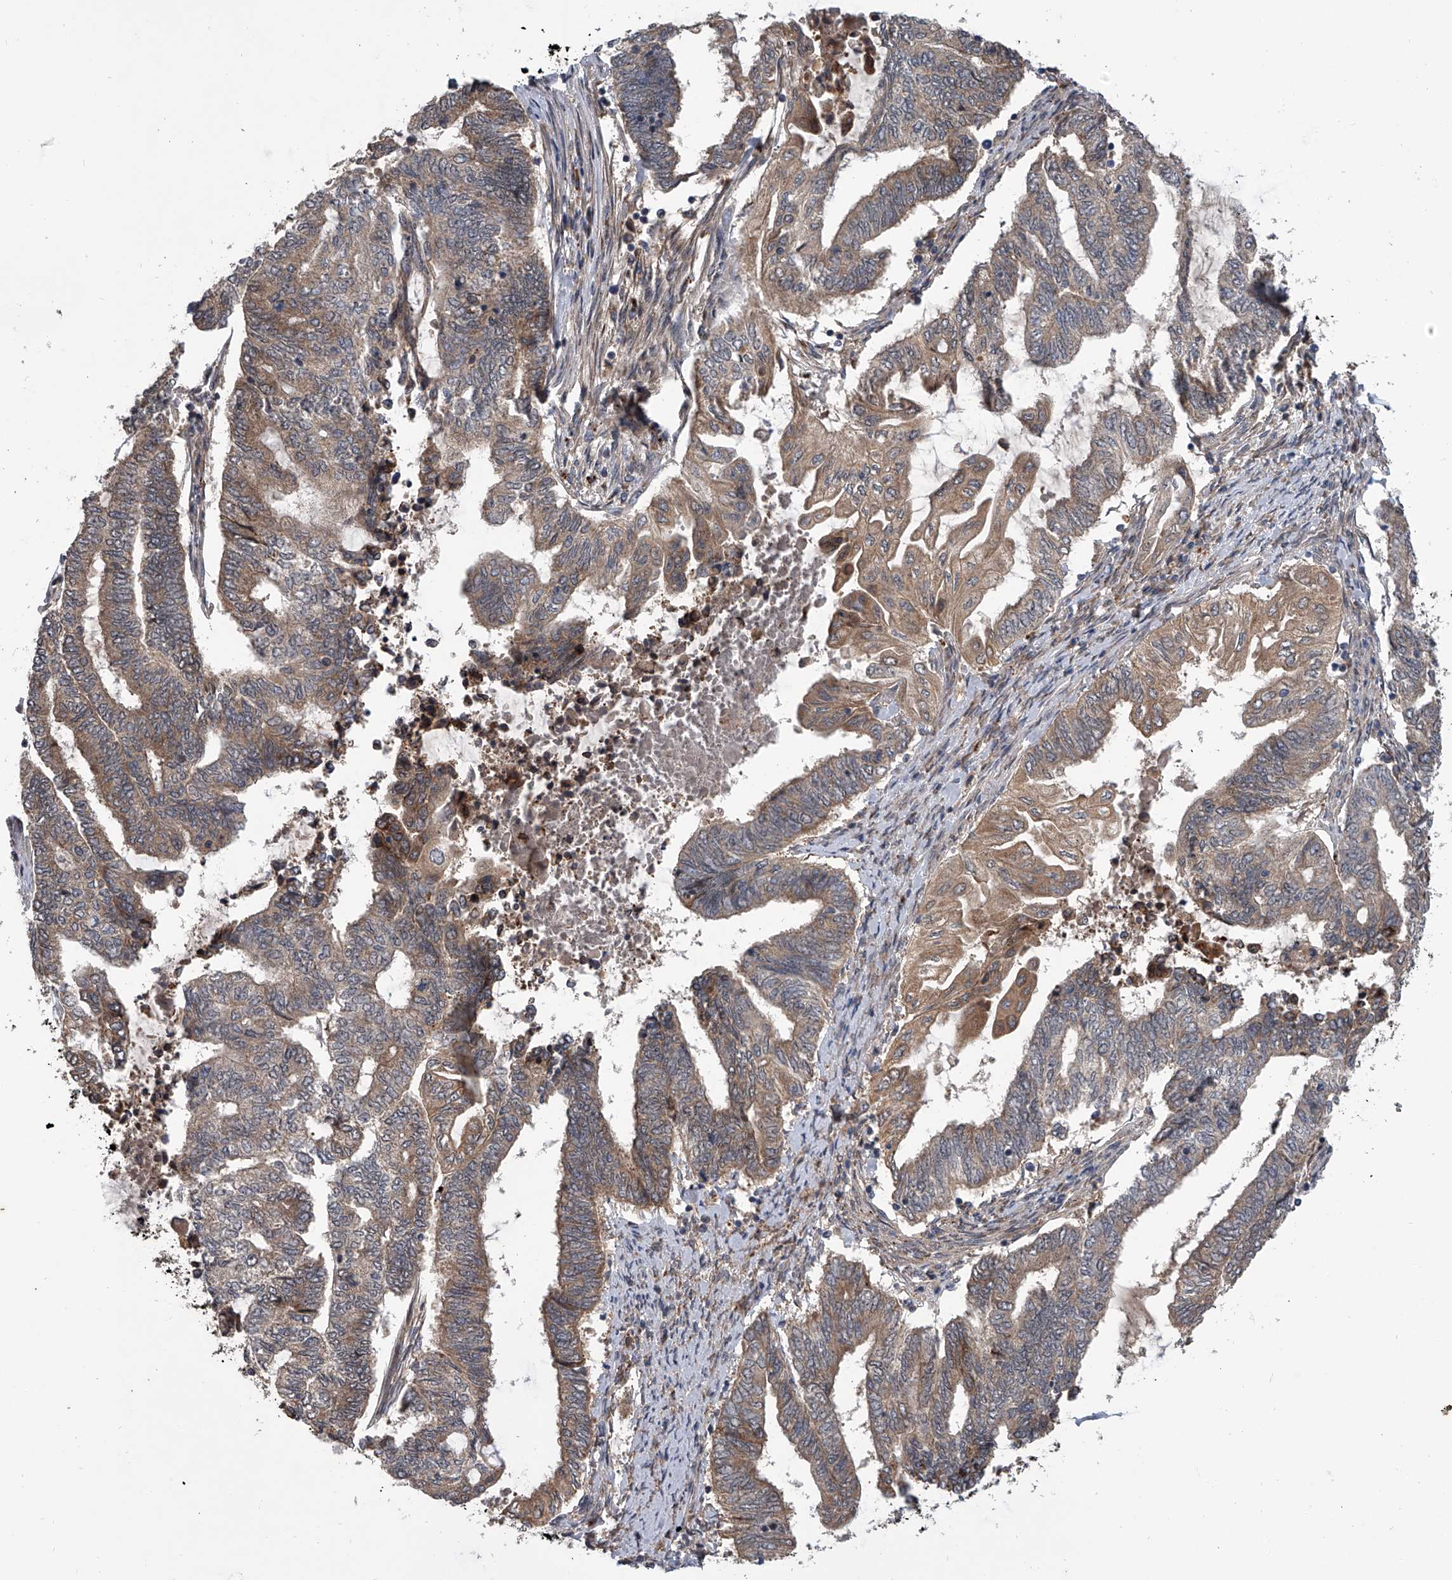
{"staining": {"intensity": "moderate", "quantity": "25%-75%", "location": "cytoplasmic/membranous"}, "tissue": "endometrial cancer", "cell_type": "Tumor cells", "image_type": "cancer", "snomed": [{"axis": "morphology", "description": "Adenocarcinoma, NOS"}, {"axis": "topography", "description": "Uterus"}, {"axis": "topography", "description": "Endometrium"}], "caption": "Endometrial cancer (adenocarcinoma) tissue exhibits moderate cytoplasmic/membranous positivity in approximately 25%-75% of tumor cells", "gene": "GEMIN8", "patient": {"sex": "female", "age": 70}}